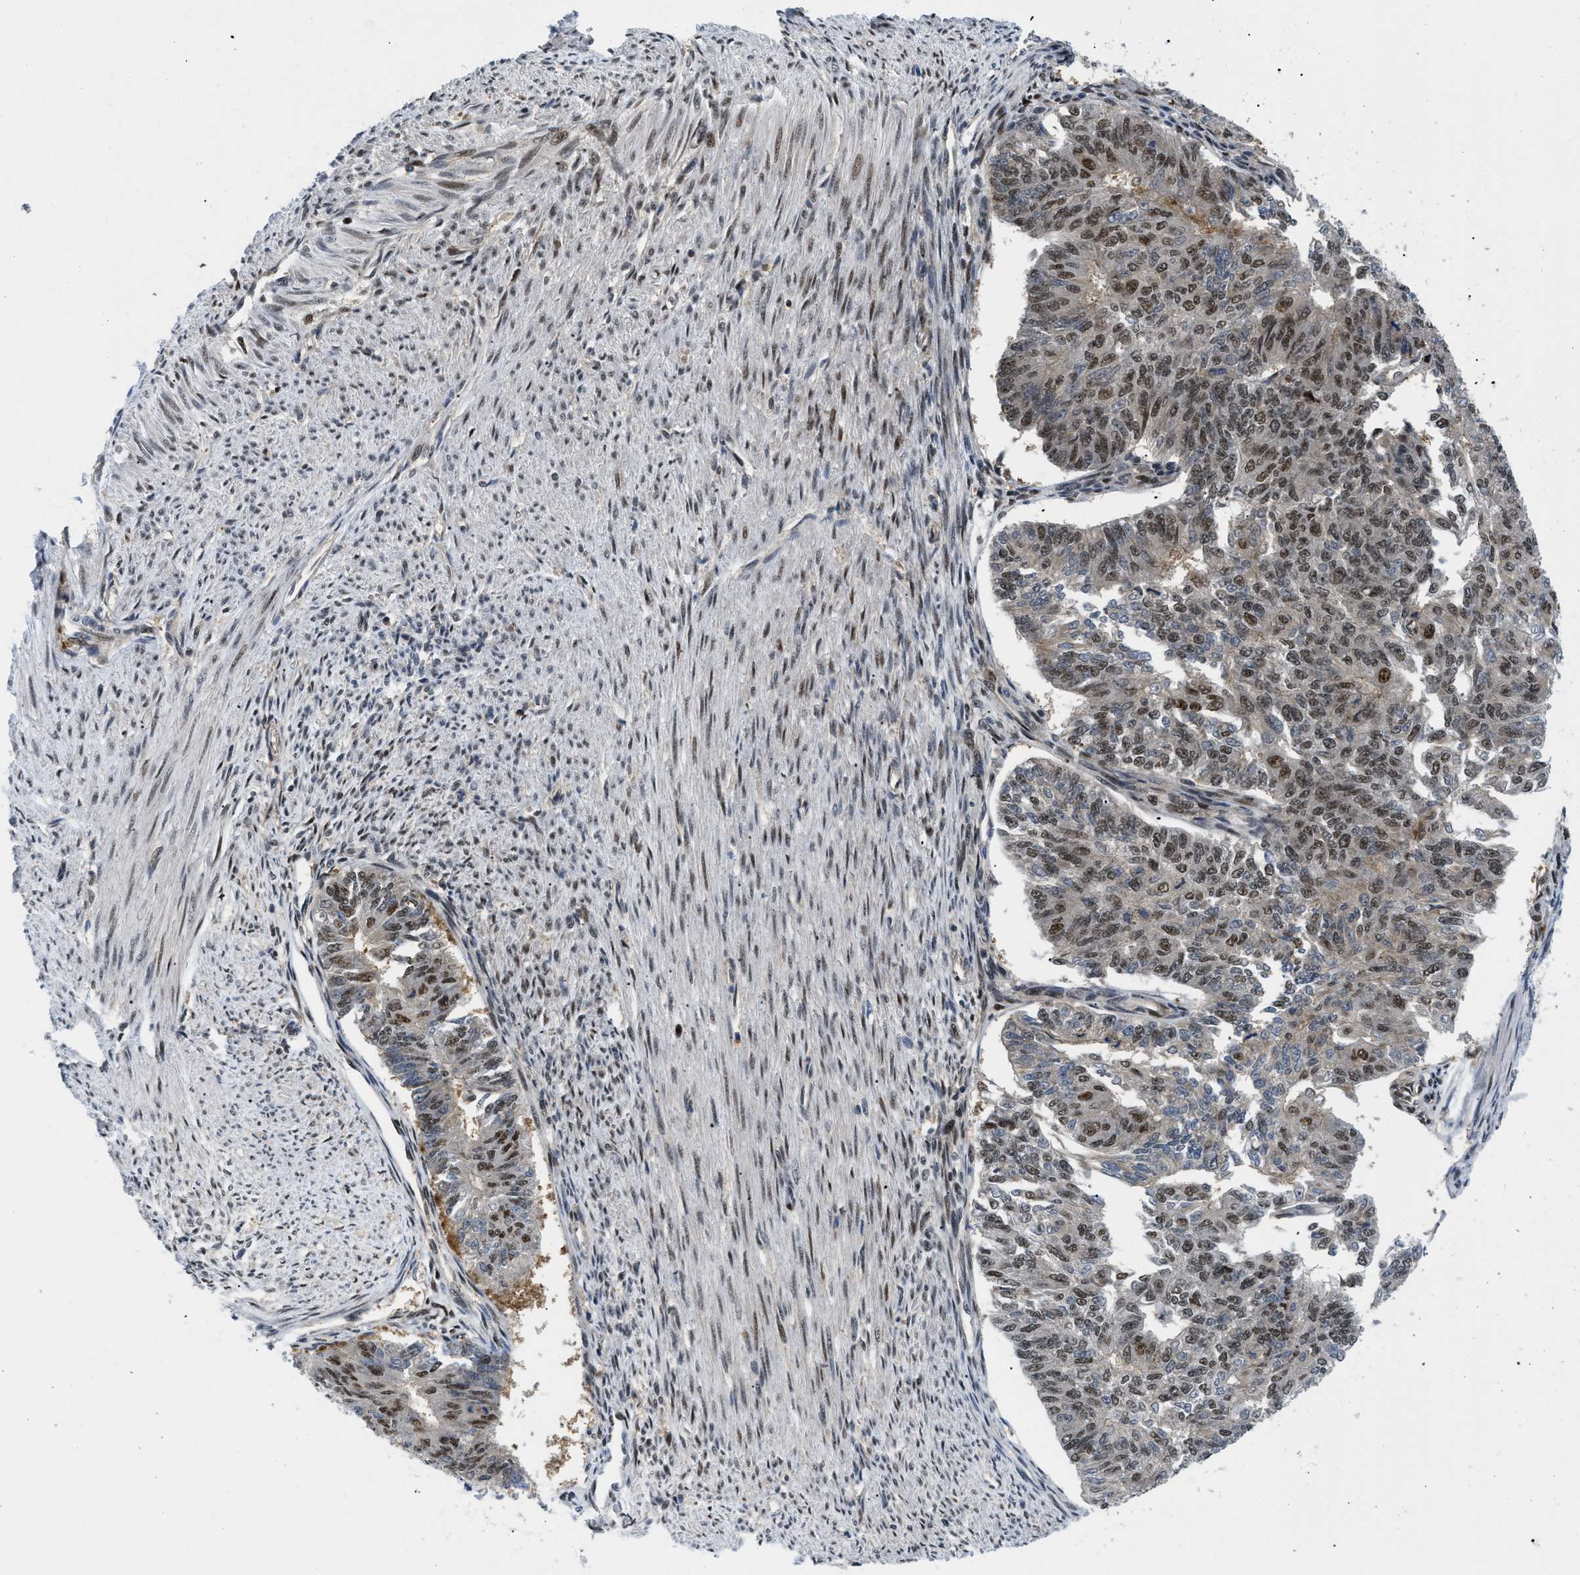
{"staining": {"intensity": "moderate", "quantity": "25%-75%", "location": "nuclear"}, "tissue": "endometrial cancer", "cell_type": "Tumor cells", "image_type": "cancer", "snomed": [{"axis": "morphology", "description": "Adenocarcinoma, NOS"}, {"axis": "topography", "description": "Endometrium"}], "caption": "Endometrial cancer (adenocarcinoma) tissue demonstrates moderate nuclear positivity in about 25%-75% of tumor cells, visualized by immunohistochemistry. Nuclei are stained in blue.", "gene": "SLC29A2", "patient": {"sex": "female", "age": 32}}